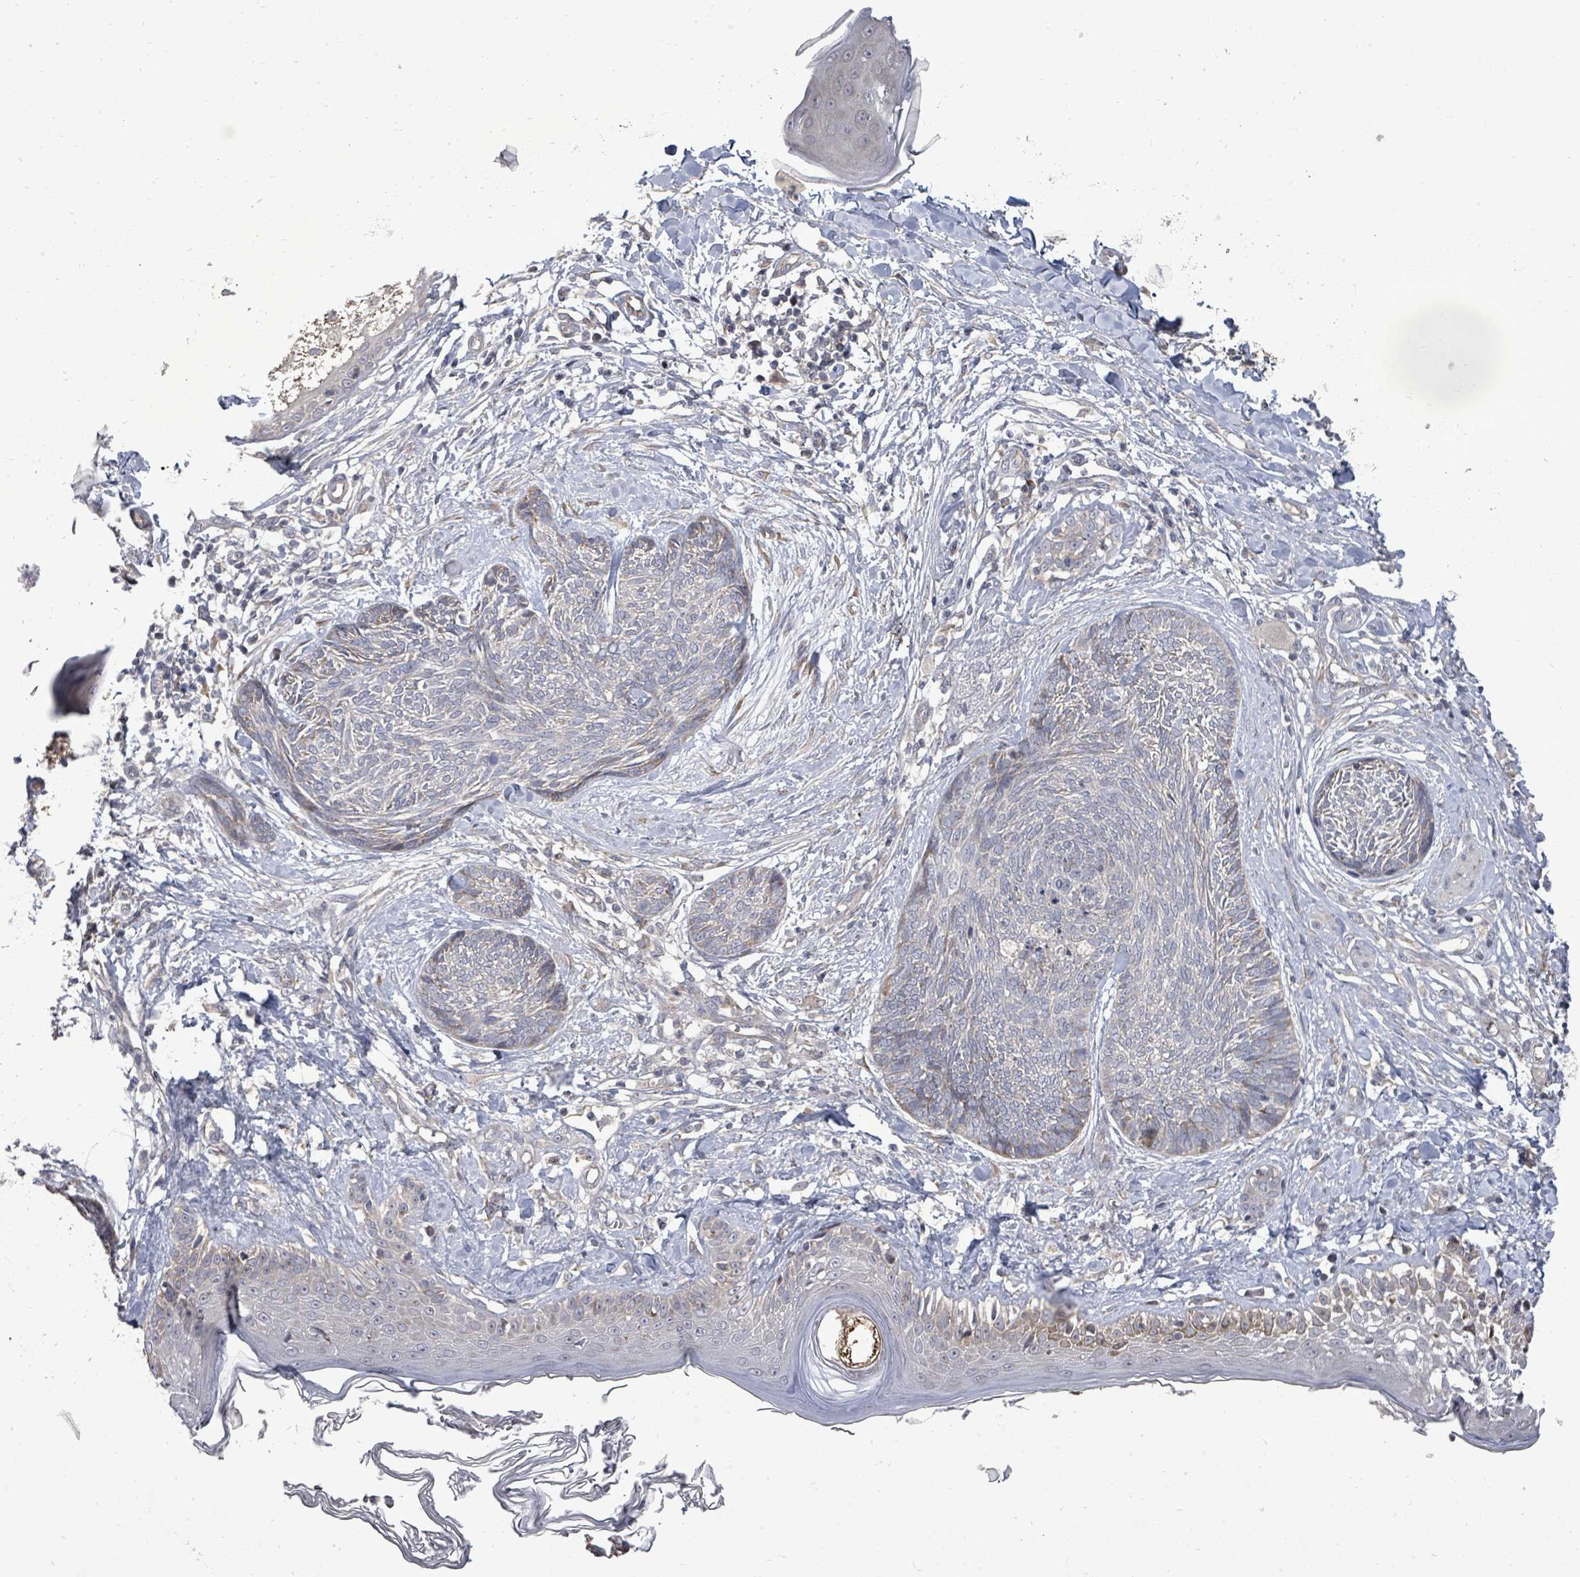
{"staining": {"intensity": "negative", "quantity": "none", "location": "none"}, "tissue": "skin cancer", "cell_type": "Tumor cells", "image_type": "cancer", "snomed": [{"axis": "morphology", "description": "Basal cell carcinoma"}, {"axis": "topography", "description": "Skin"}], "caption": "High power microscopy image of an IHC photomicrograph of skin cancer (basal cell carcinoma), revealing no significant staining in tumor cells.", "gene": "POMGNT2", "patient": {"sex": "male", "age": 73}}